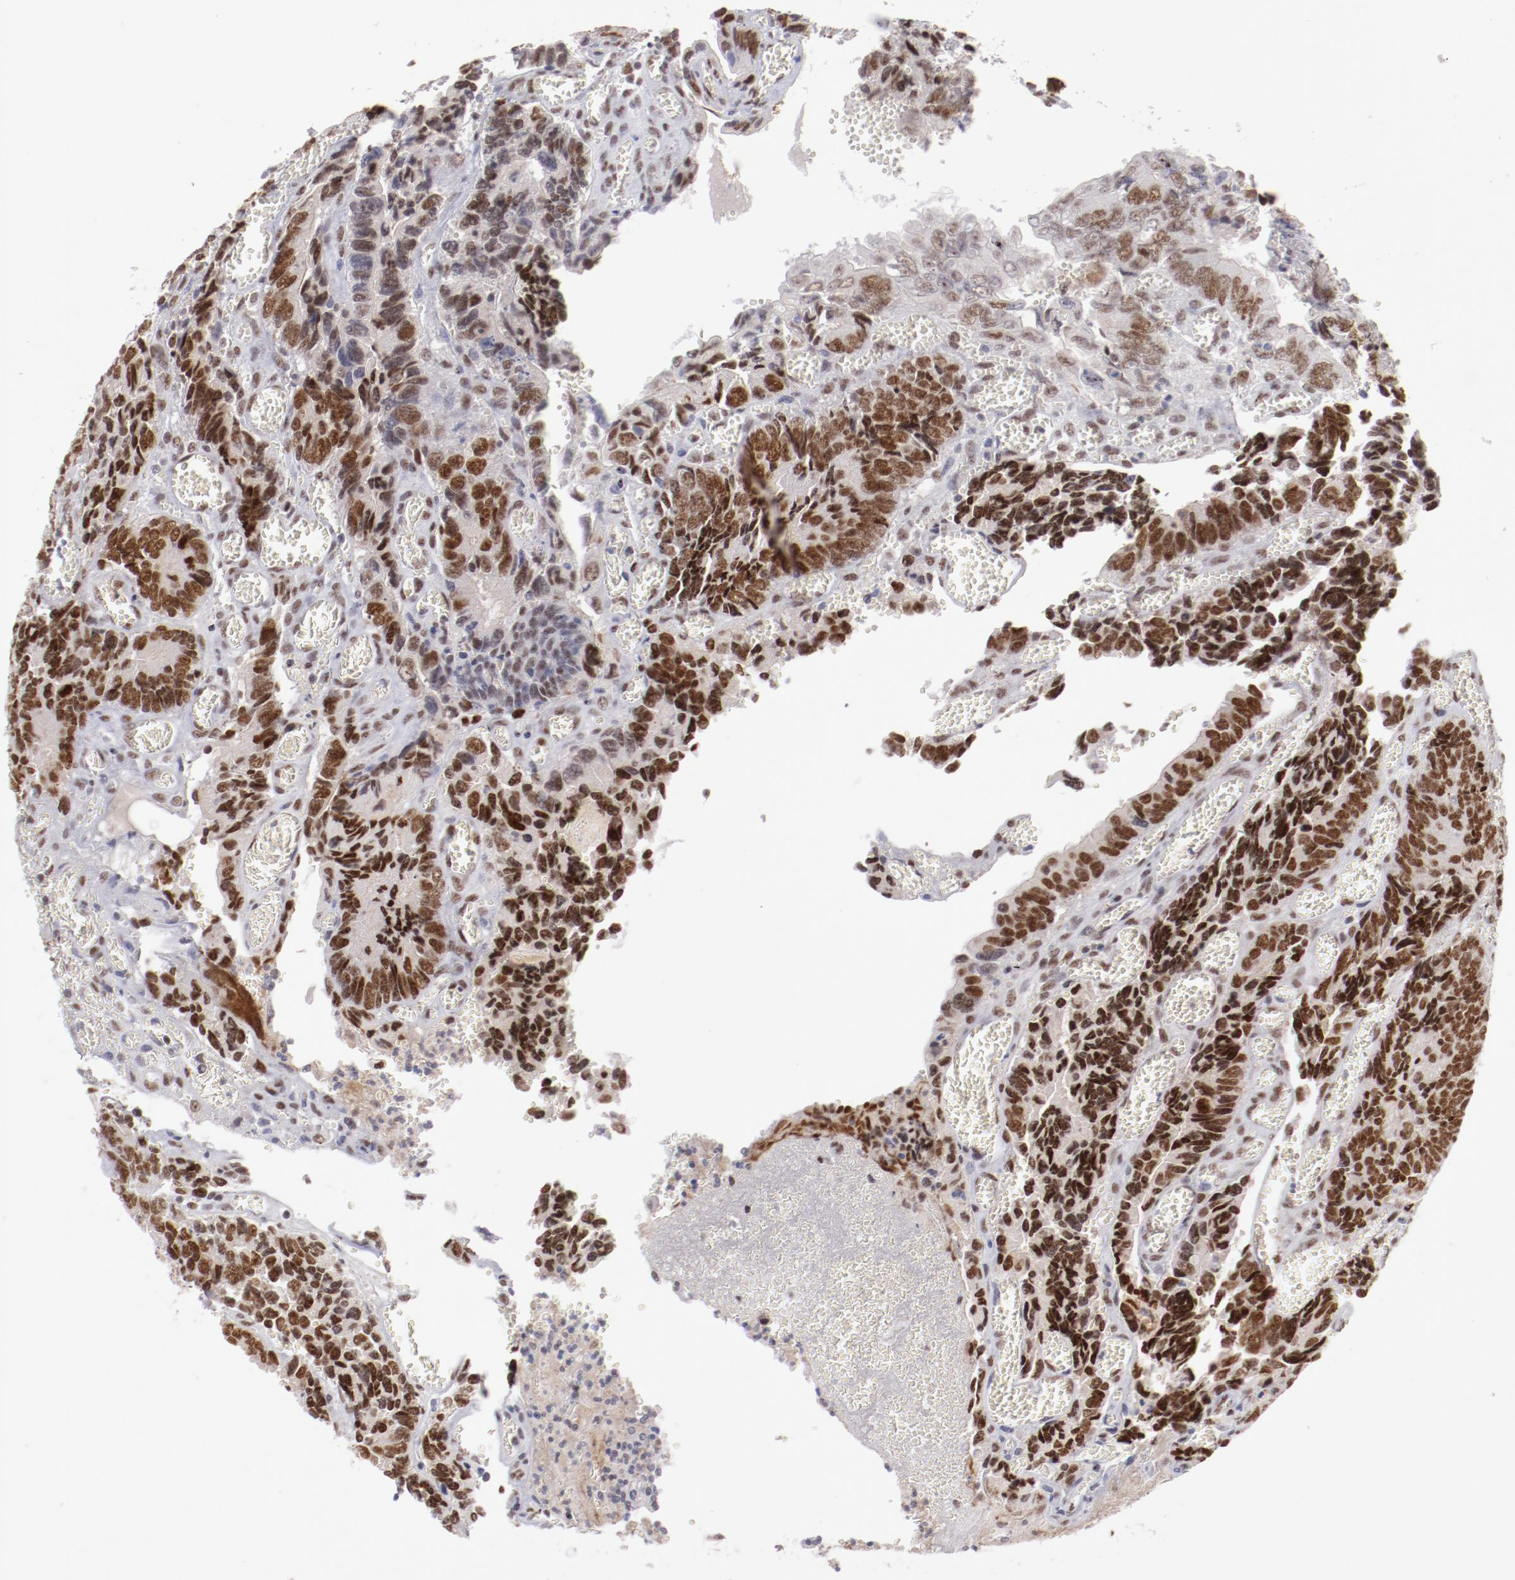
{"staining": {"intensity": "strong", "quantity": ">75%", "location": "nuclear"}, "tissue": "colorectal cancer", "cell_type": "Tumor cells", "image_type": "cancer", "snomed": [{"axis": "morphology", "description": "Adenocarcinoma, NOS"}, {"axis": "topography", "description": "Colon"}], "caption": "Protein staining of colorectal cancer (adenocarcinoma) tissue reveals strong nuclear staining in about >75% of tumor cells.", "gene": "TFAP4", "patient": {"sex": "male", "age": 72}}